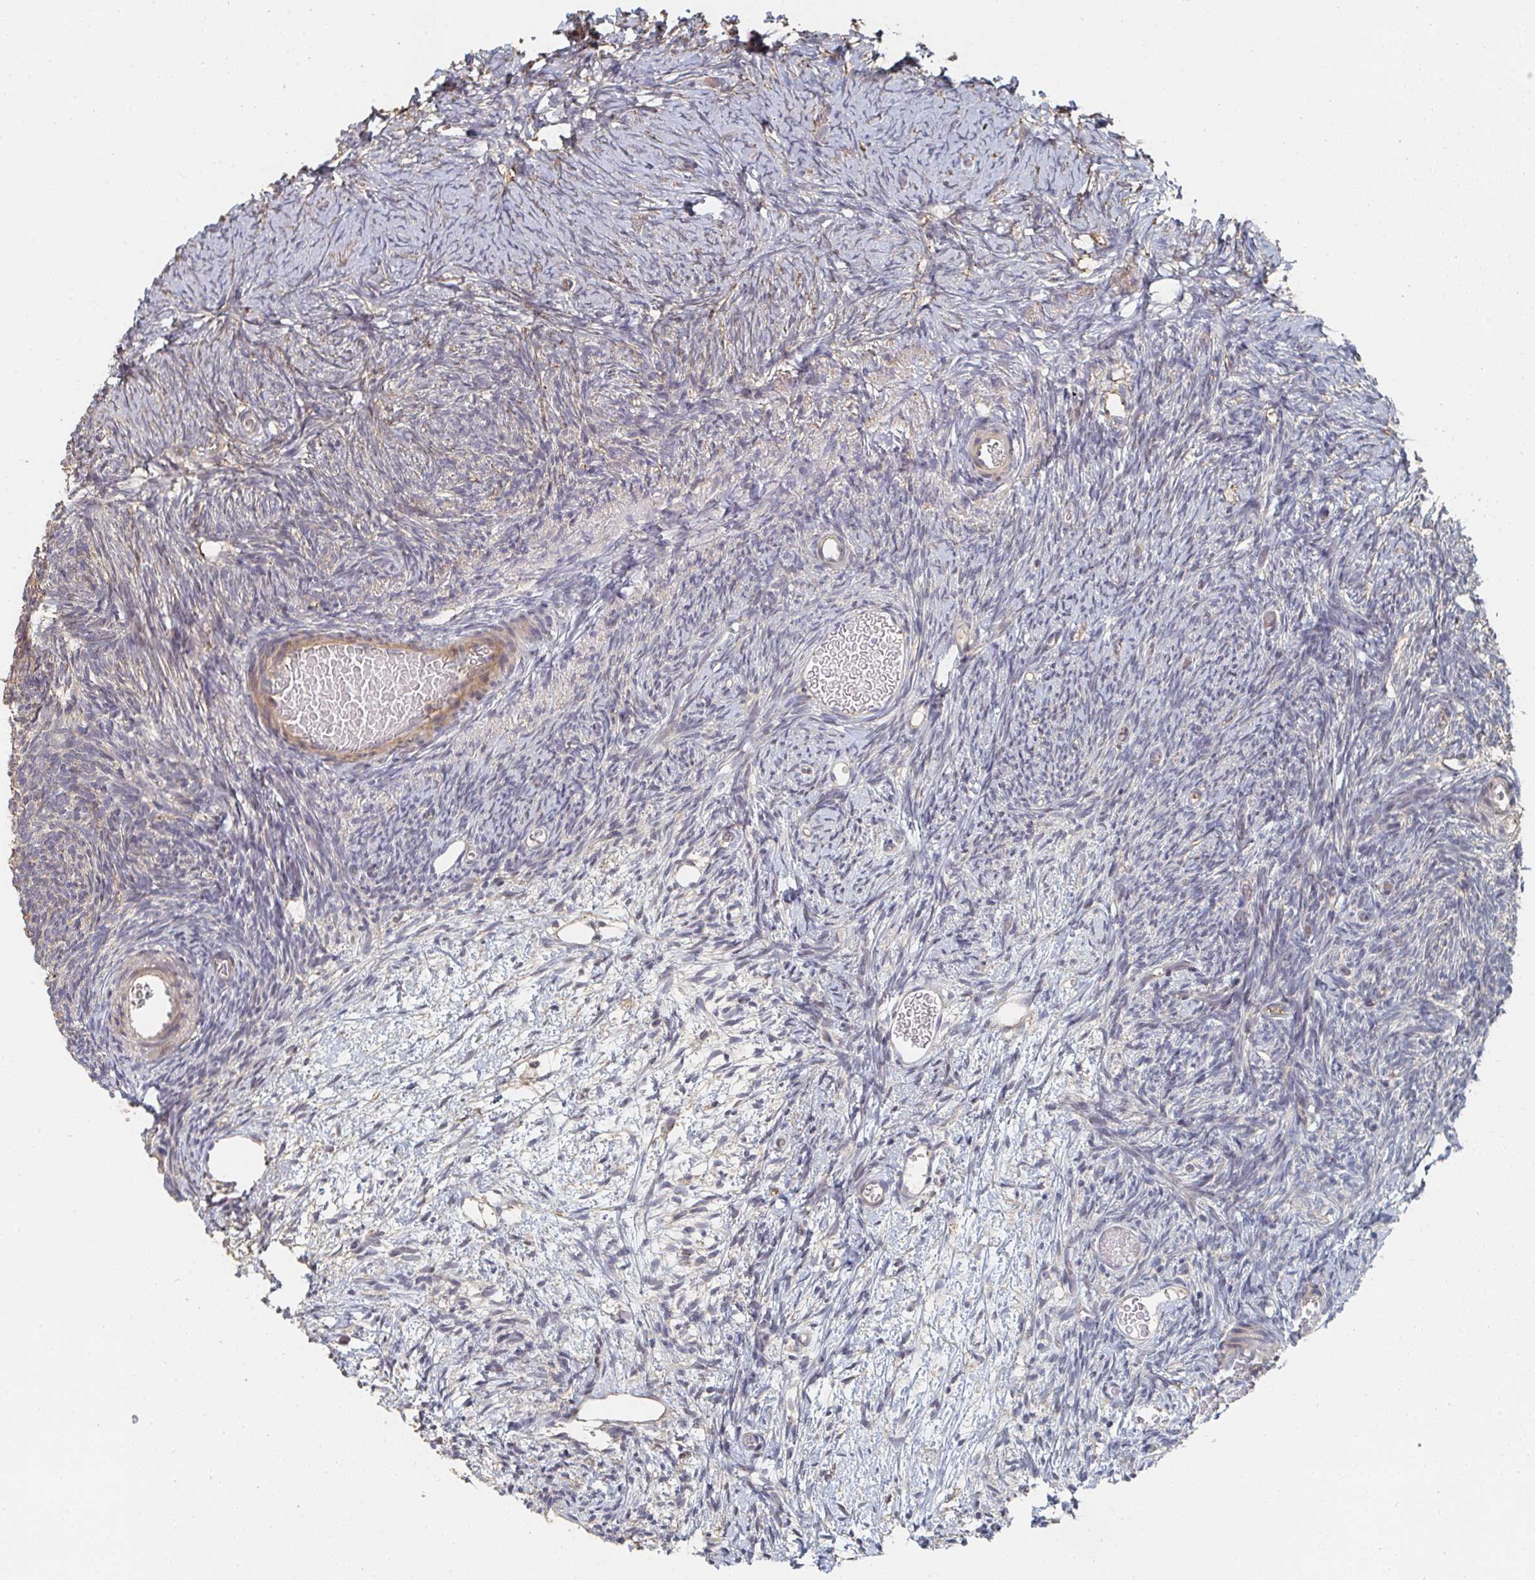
{"staining": {"intensity": "weak", "quantity": "<25%", "location": "cytoplasmic/membranous"}, "tissue": "ovary", "cell_type": "Follicle cells", "image_type": "normal", "snomed": [{"axis": "morphology", "description": "Normal tissue, NOS"}, {"axis": "topography", "description": "Ovary"}], "caption": "Follicle cells are negative for brown protein staining in benign ovary. (Brightfield microscopy of DAB immunohistochemistry (IHC) at high magnification).", "gene": "PTEN", "patient": {"sex": "female", "age": 39}}